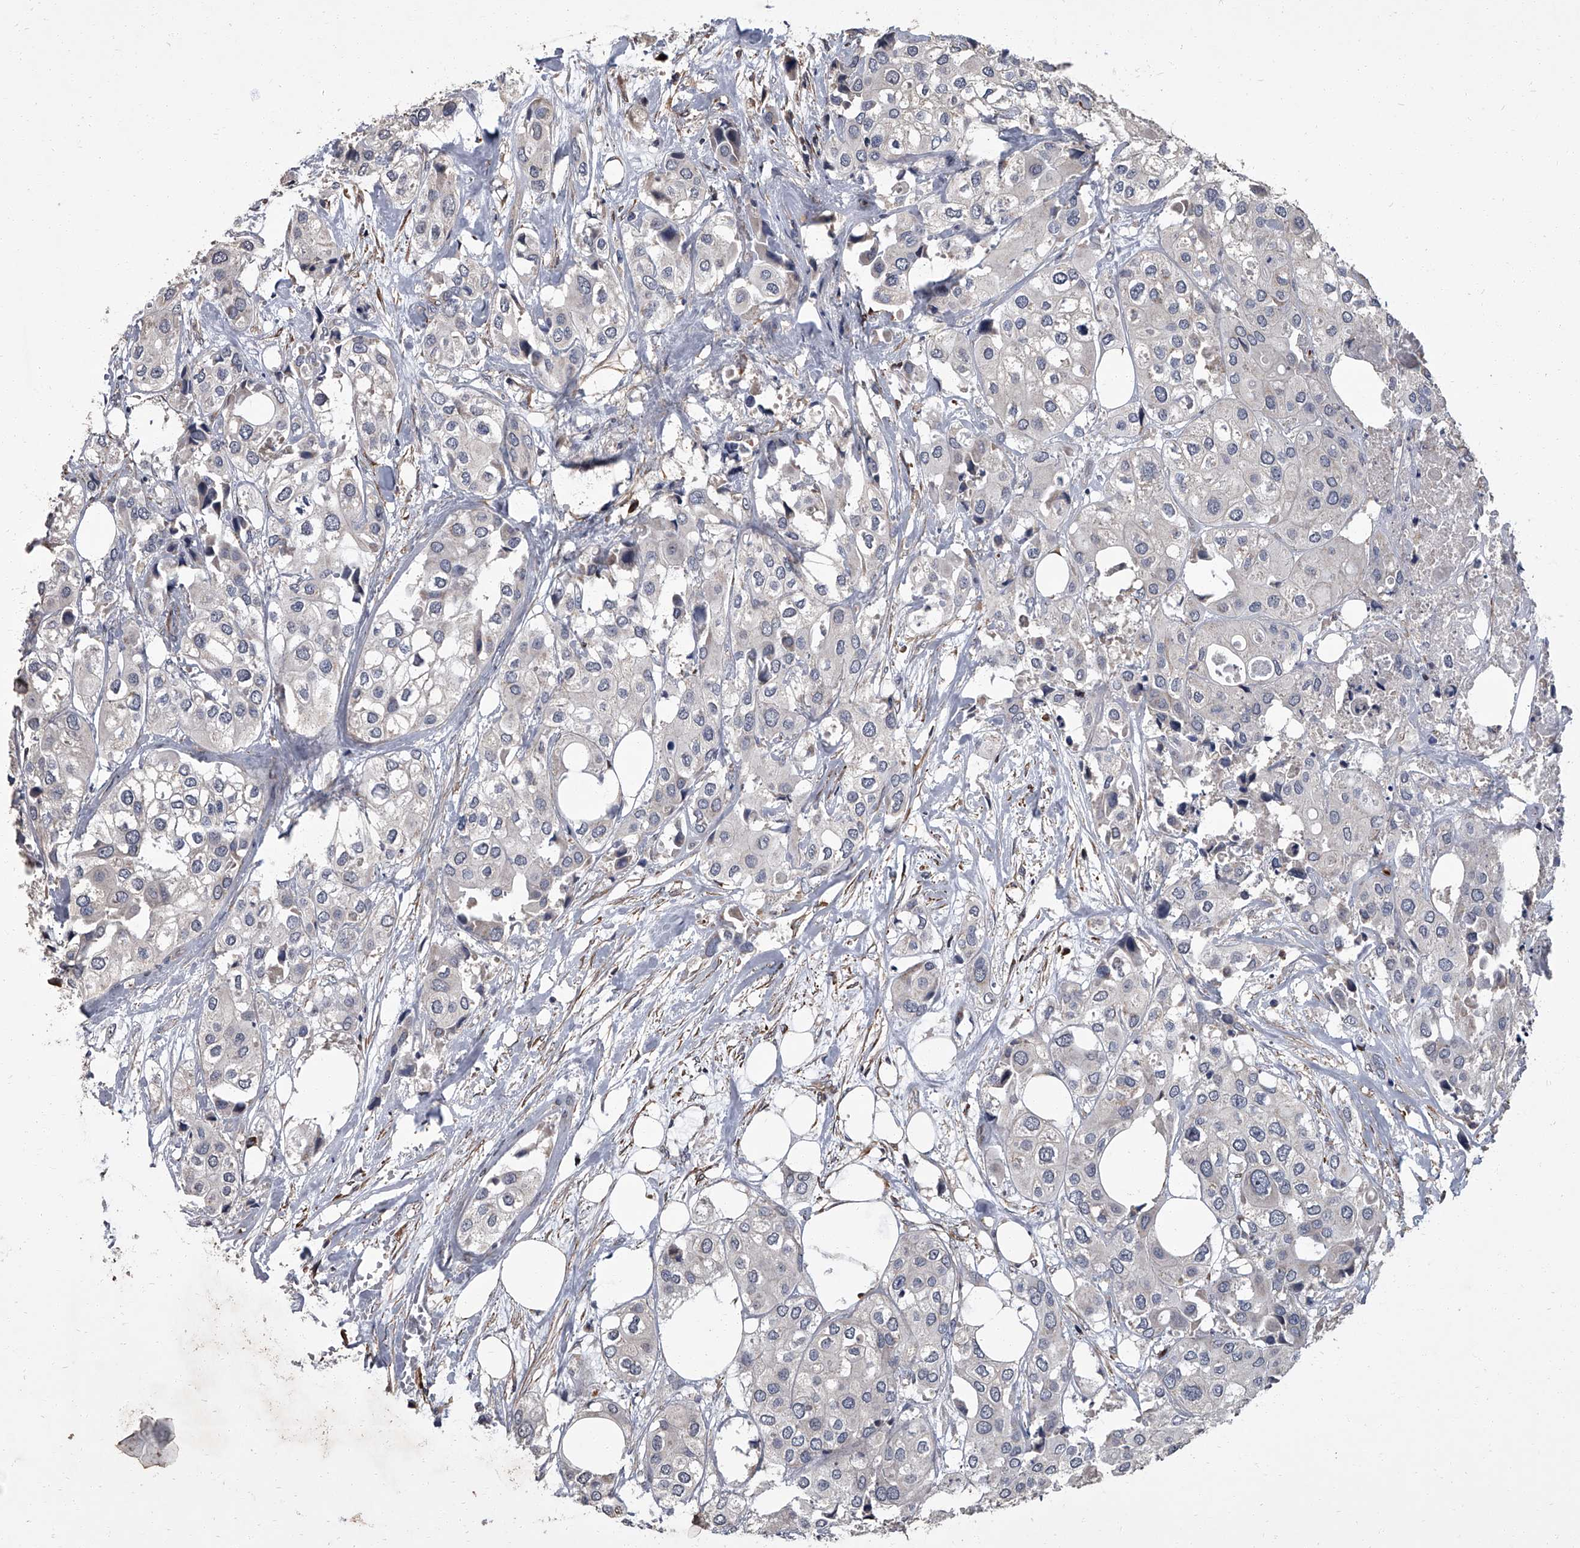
{"staining": {"intensity": "negative", "quantity": "none", "location": "none"}, "tissue": "urothelial cancer", "cell_type": "Tumor cells", "image_type": "cancer", "snomed": [{"axis": "morphology", "description": "Urothelial carcinoma, High grade"}, {"axis": "topography", "description": "Urinary bladder"}], "caption": "Immunohistochemistry (IHC) histopathology image of urothelial cancer stained for a protein (brown), which shows no positivity in tumor cells.", "gene": "SIRT4", "patient": {"sex": "male", "age": 64}}